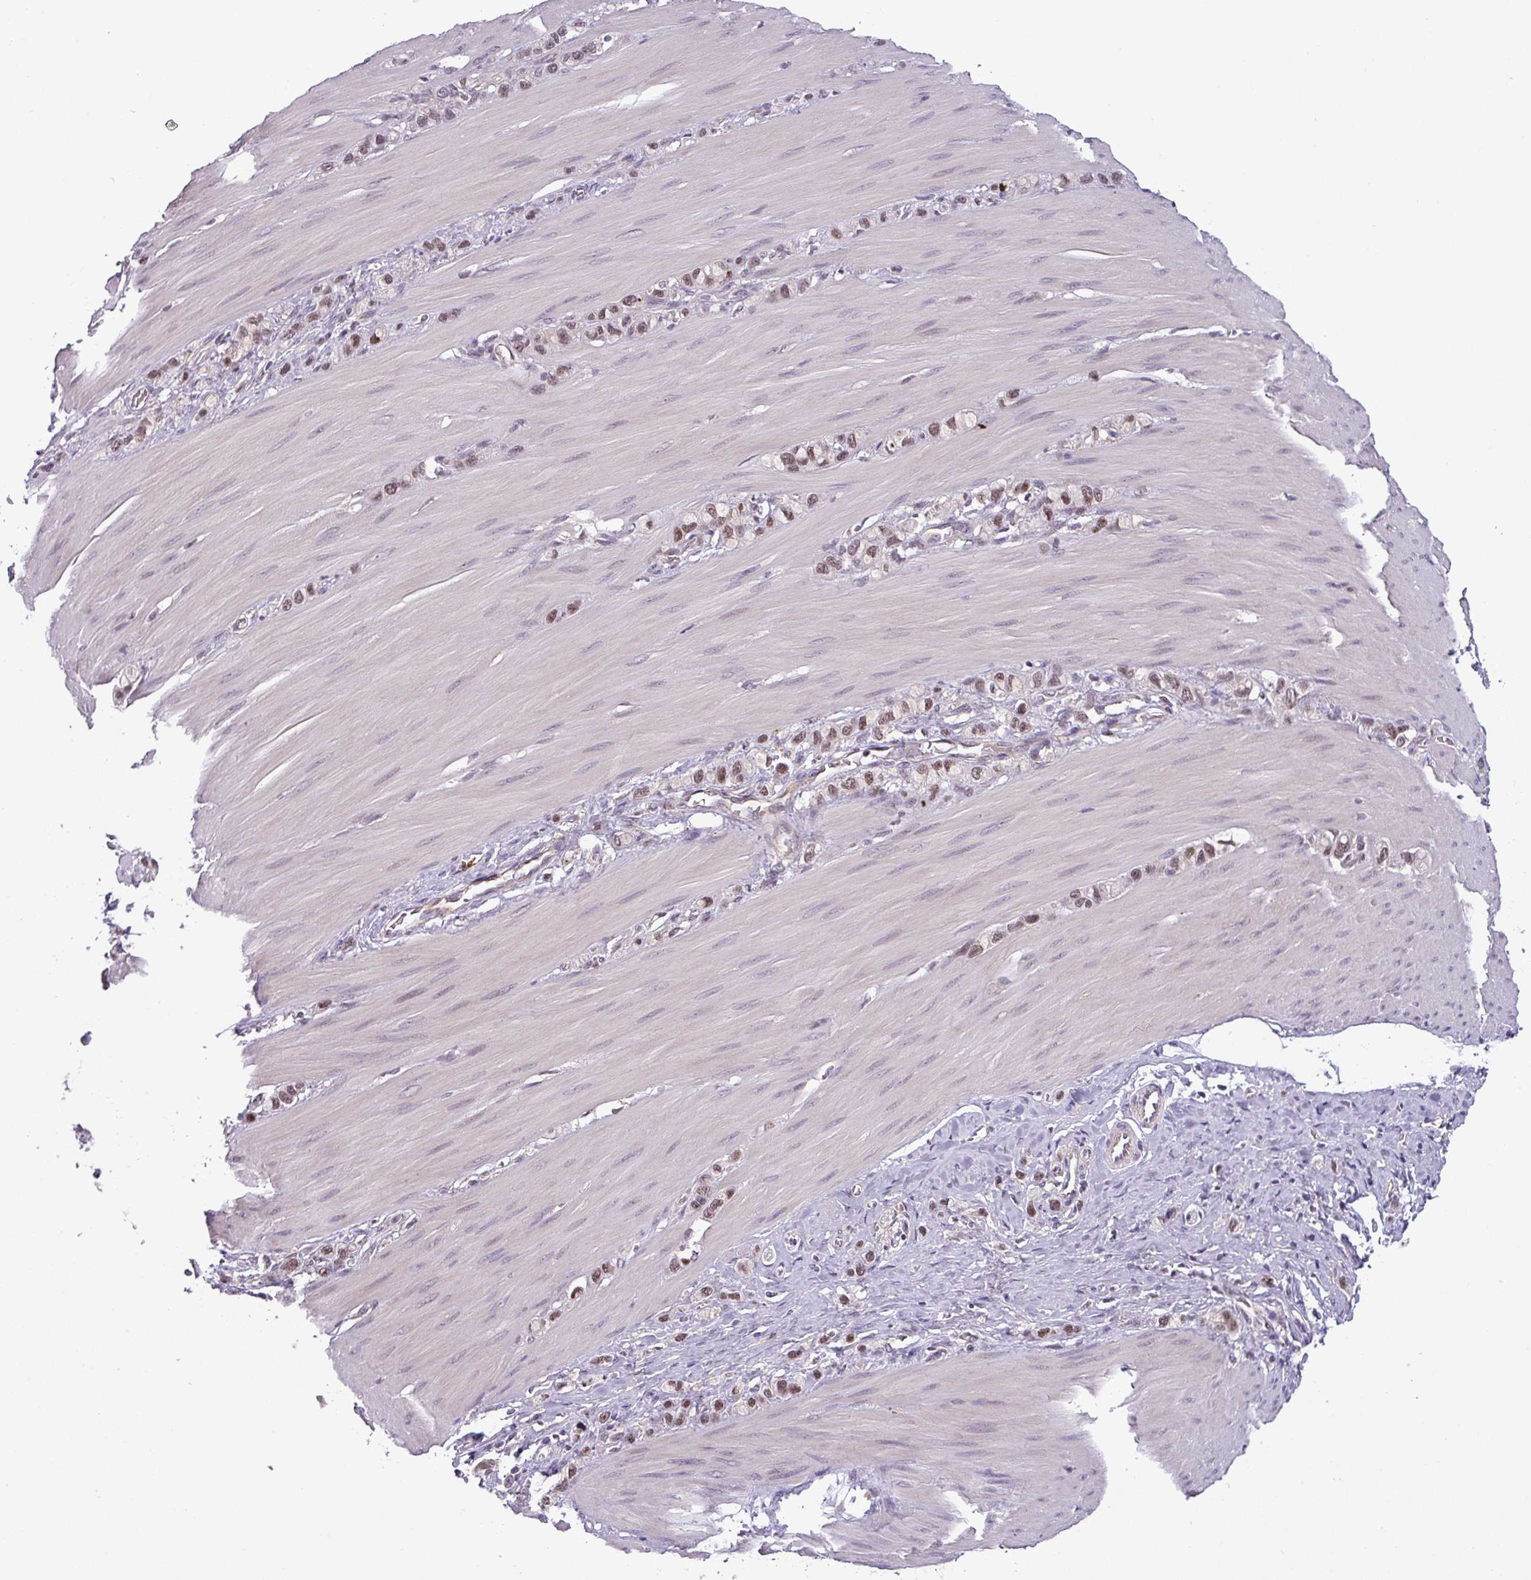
{"staining": {"intensity": "moderate", "quantity": ">75%", "location": "nuclear"}, "tissue": "stomach cancer", "cell_type": "Tumor cells", "image_type": "cancer", "snomed": [{"axis": "morphology", "description": "Adenocarcinoma, NOS"}, {"axis": "topography", "description": "Stomach"}], "caption": "About >75% of tumor cells in stomach adenocarcinoma demonstrate moderate nuclear protein staining as visualized by brown immunohistochemical staining.", "gene": "NPFFR1", "patient": {"sex": "female", "age": 65}}